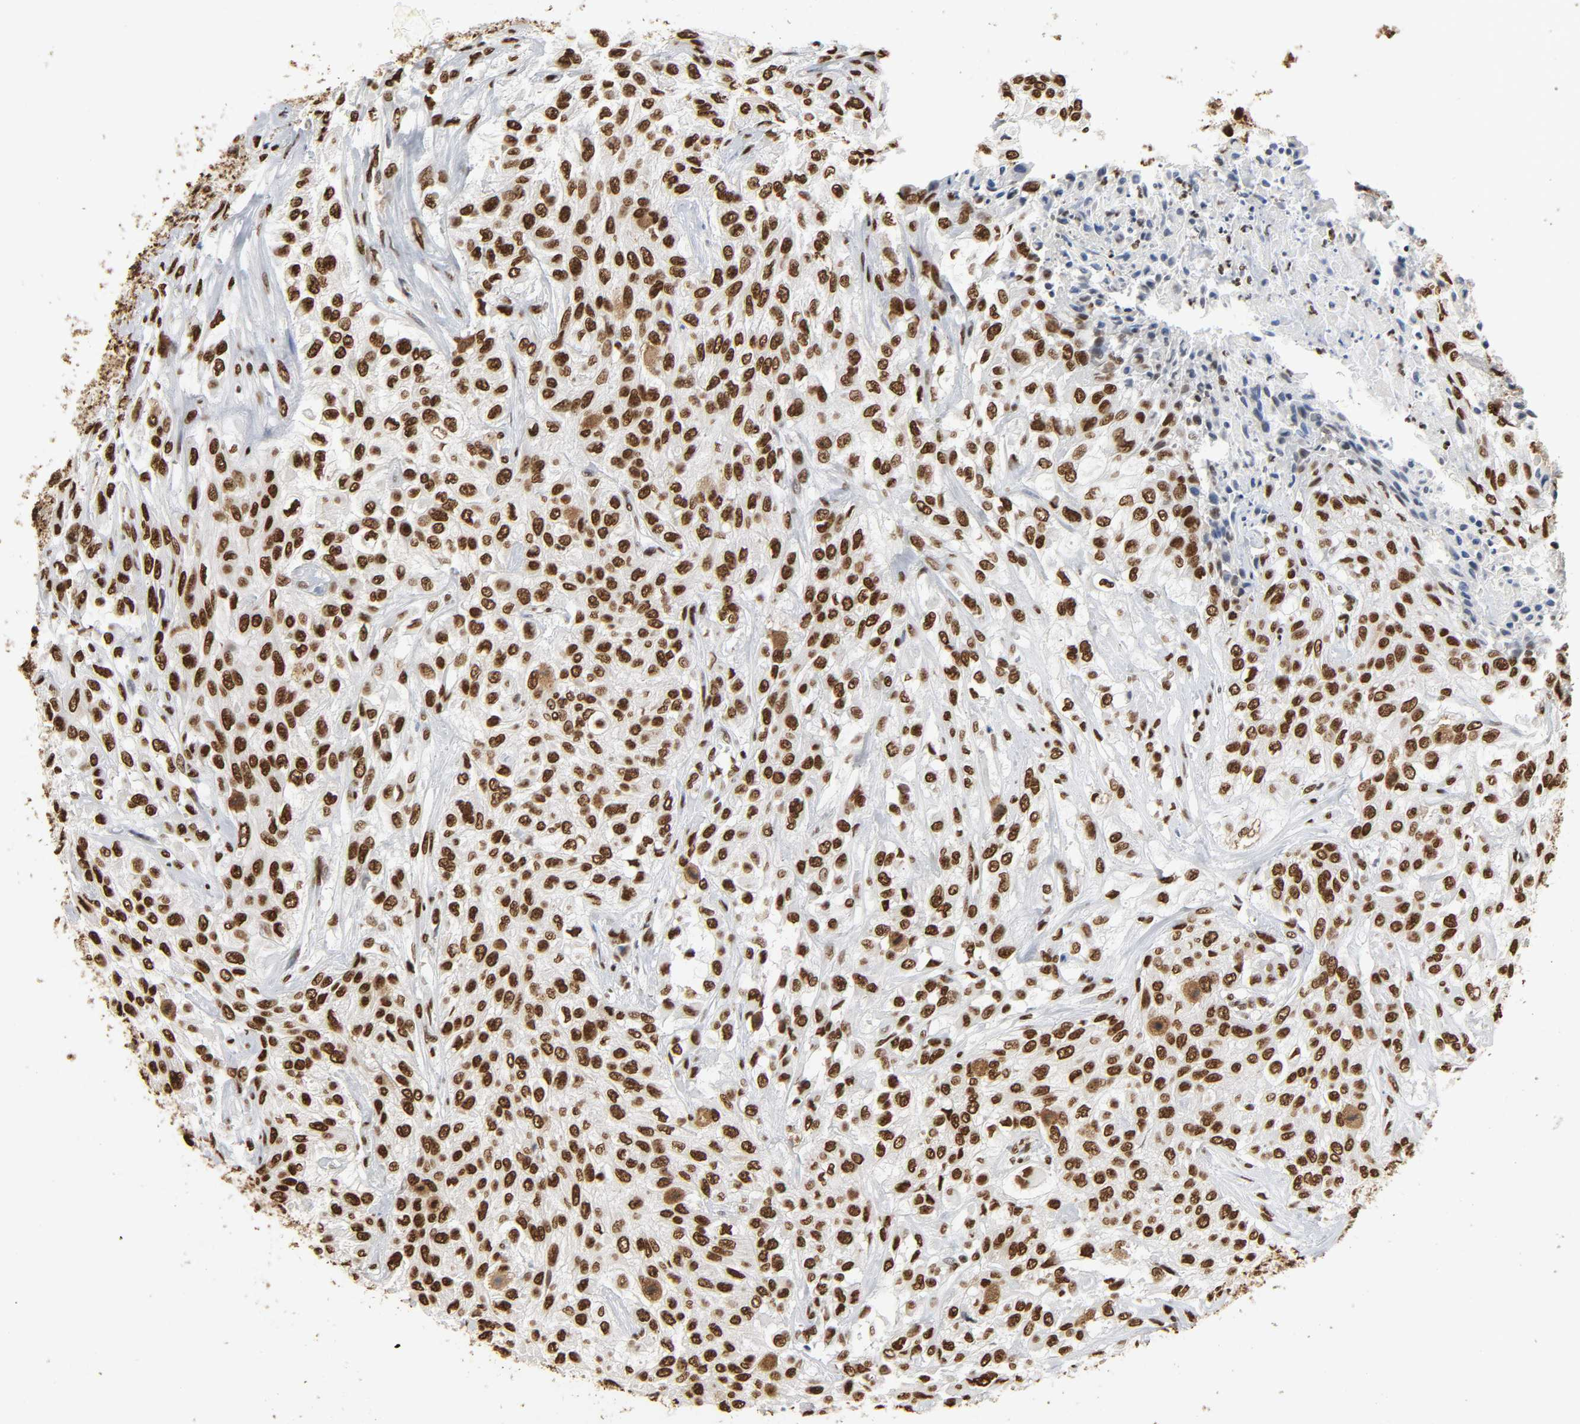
{"staining": {"intensity": "strong", "quantity": ">75%", "location": "nuclear"}, "tissue": "urothelial cancer", "cell_type": "Tumor cells", "image_type": "cancer", "snomed": [{"axis": "morphology", "description": "Urothelial carcinoma, High grade"}, {"axis": "topography", "description": "Urinary bladder"}], "caption": "A high-resolution photomicrograph shows IHC staining of urothelial cancer, which demonstrates strong nuclear staining in approximately >75% of tumor cells.", "gene": "HNRNPC", "patient": {"sex": "male", "age": 57}}